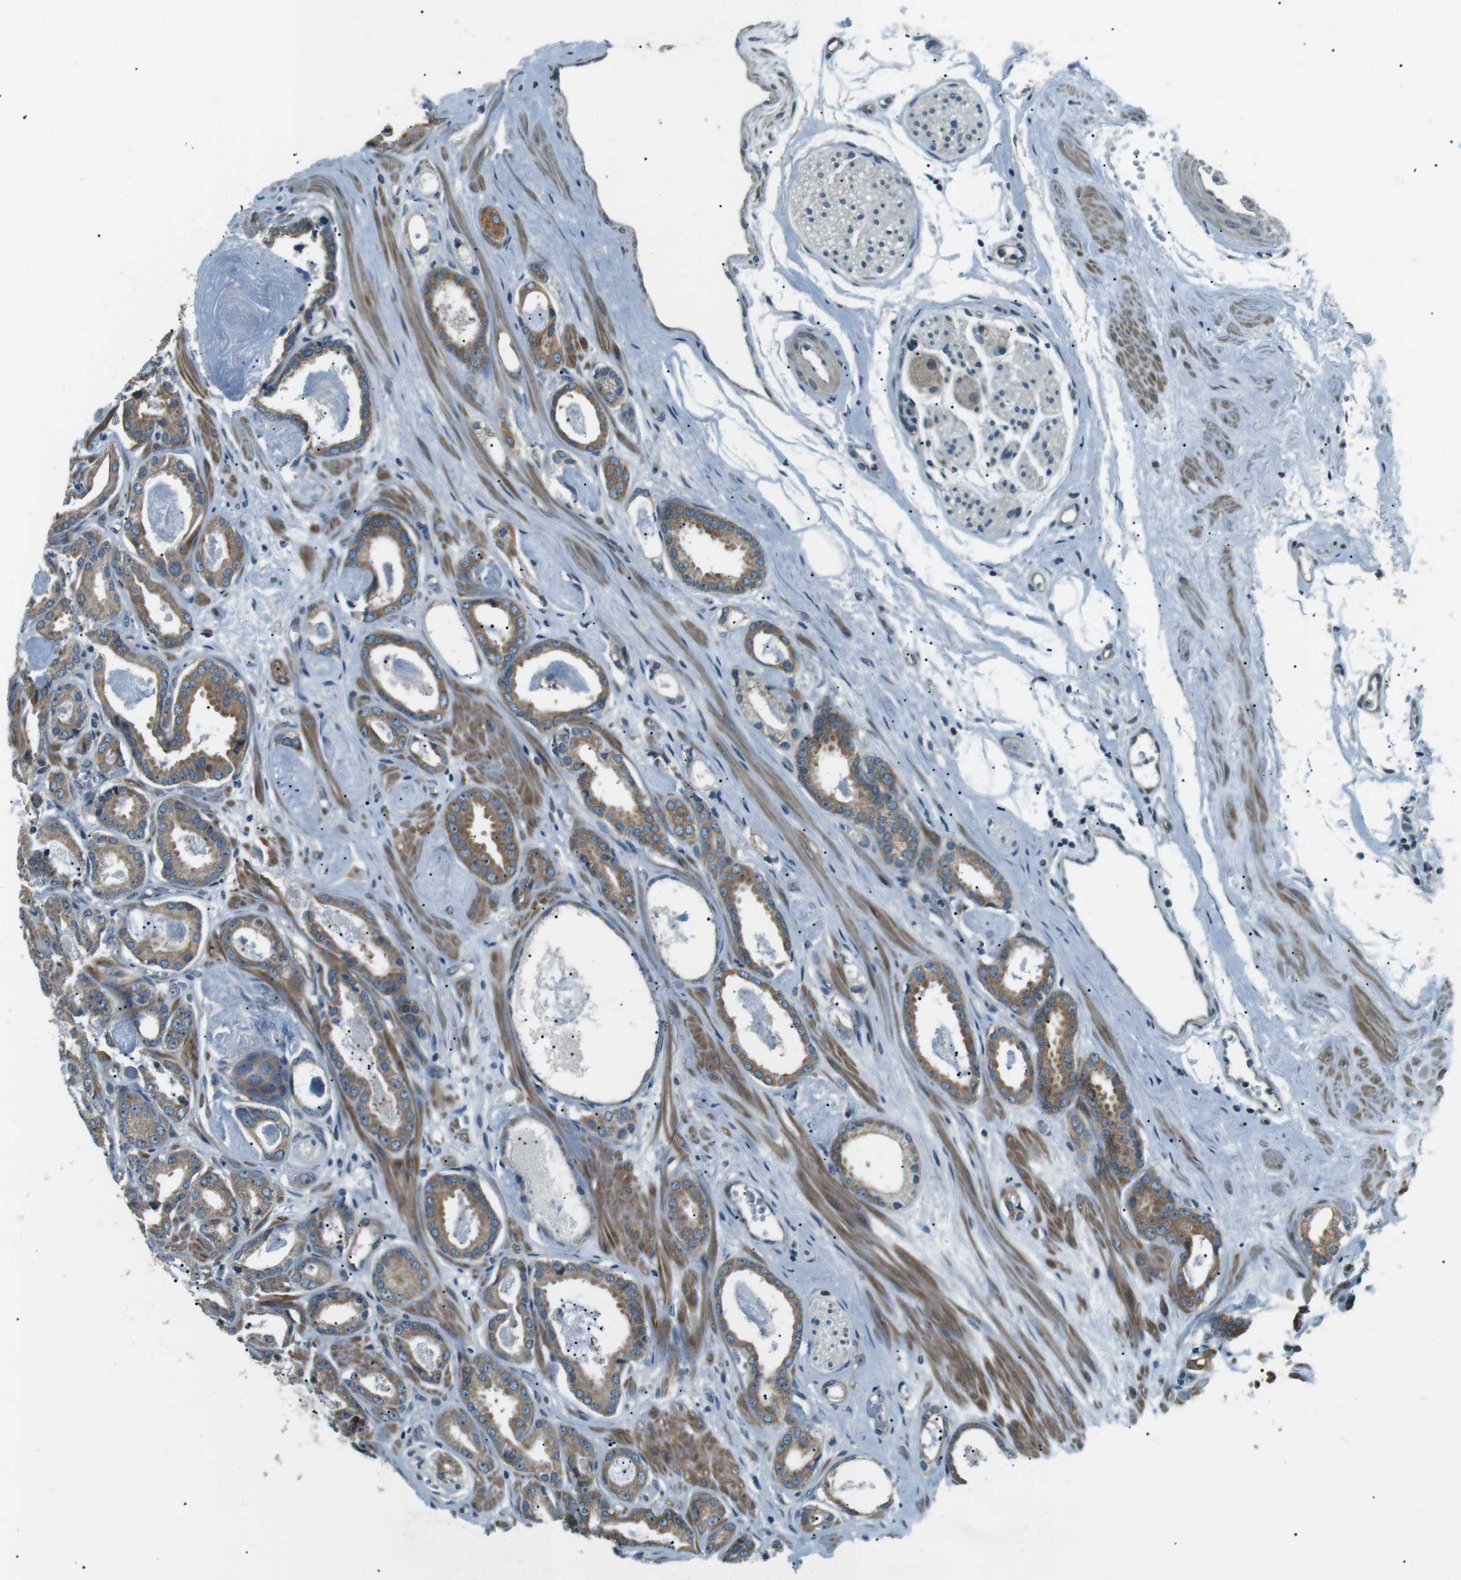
{"staining": {"intensity": "moderate", "quantity": ">75%", "location": "cytoplasmic/membranous"}, "tissue": "prostate cancer", "cell_type": "Tumor cells", "image_type": "cancer", "snomed": [{"axis": "morphology", "description": "Adenocarcinoma, Low grade"}, {"axis": "topography", "description": "Prostate"}], "caption": "Immunohistochemistry micrograph of neoplastic tissue: prostate cancer (adenocarcinoma (low-grade)) stained using immunohistochemistry shows medium levels of moderate protein expression localized specifically in the cytoplasmic/membranous of tumor cells, appearing as a cytoplasmic/membranous brown color.", "gene": "TMEM74", "patient": {"sex": "male", "age": 53}}